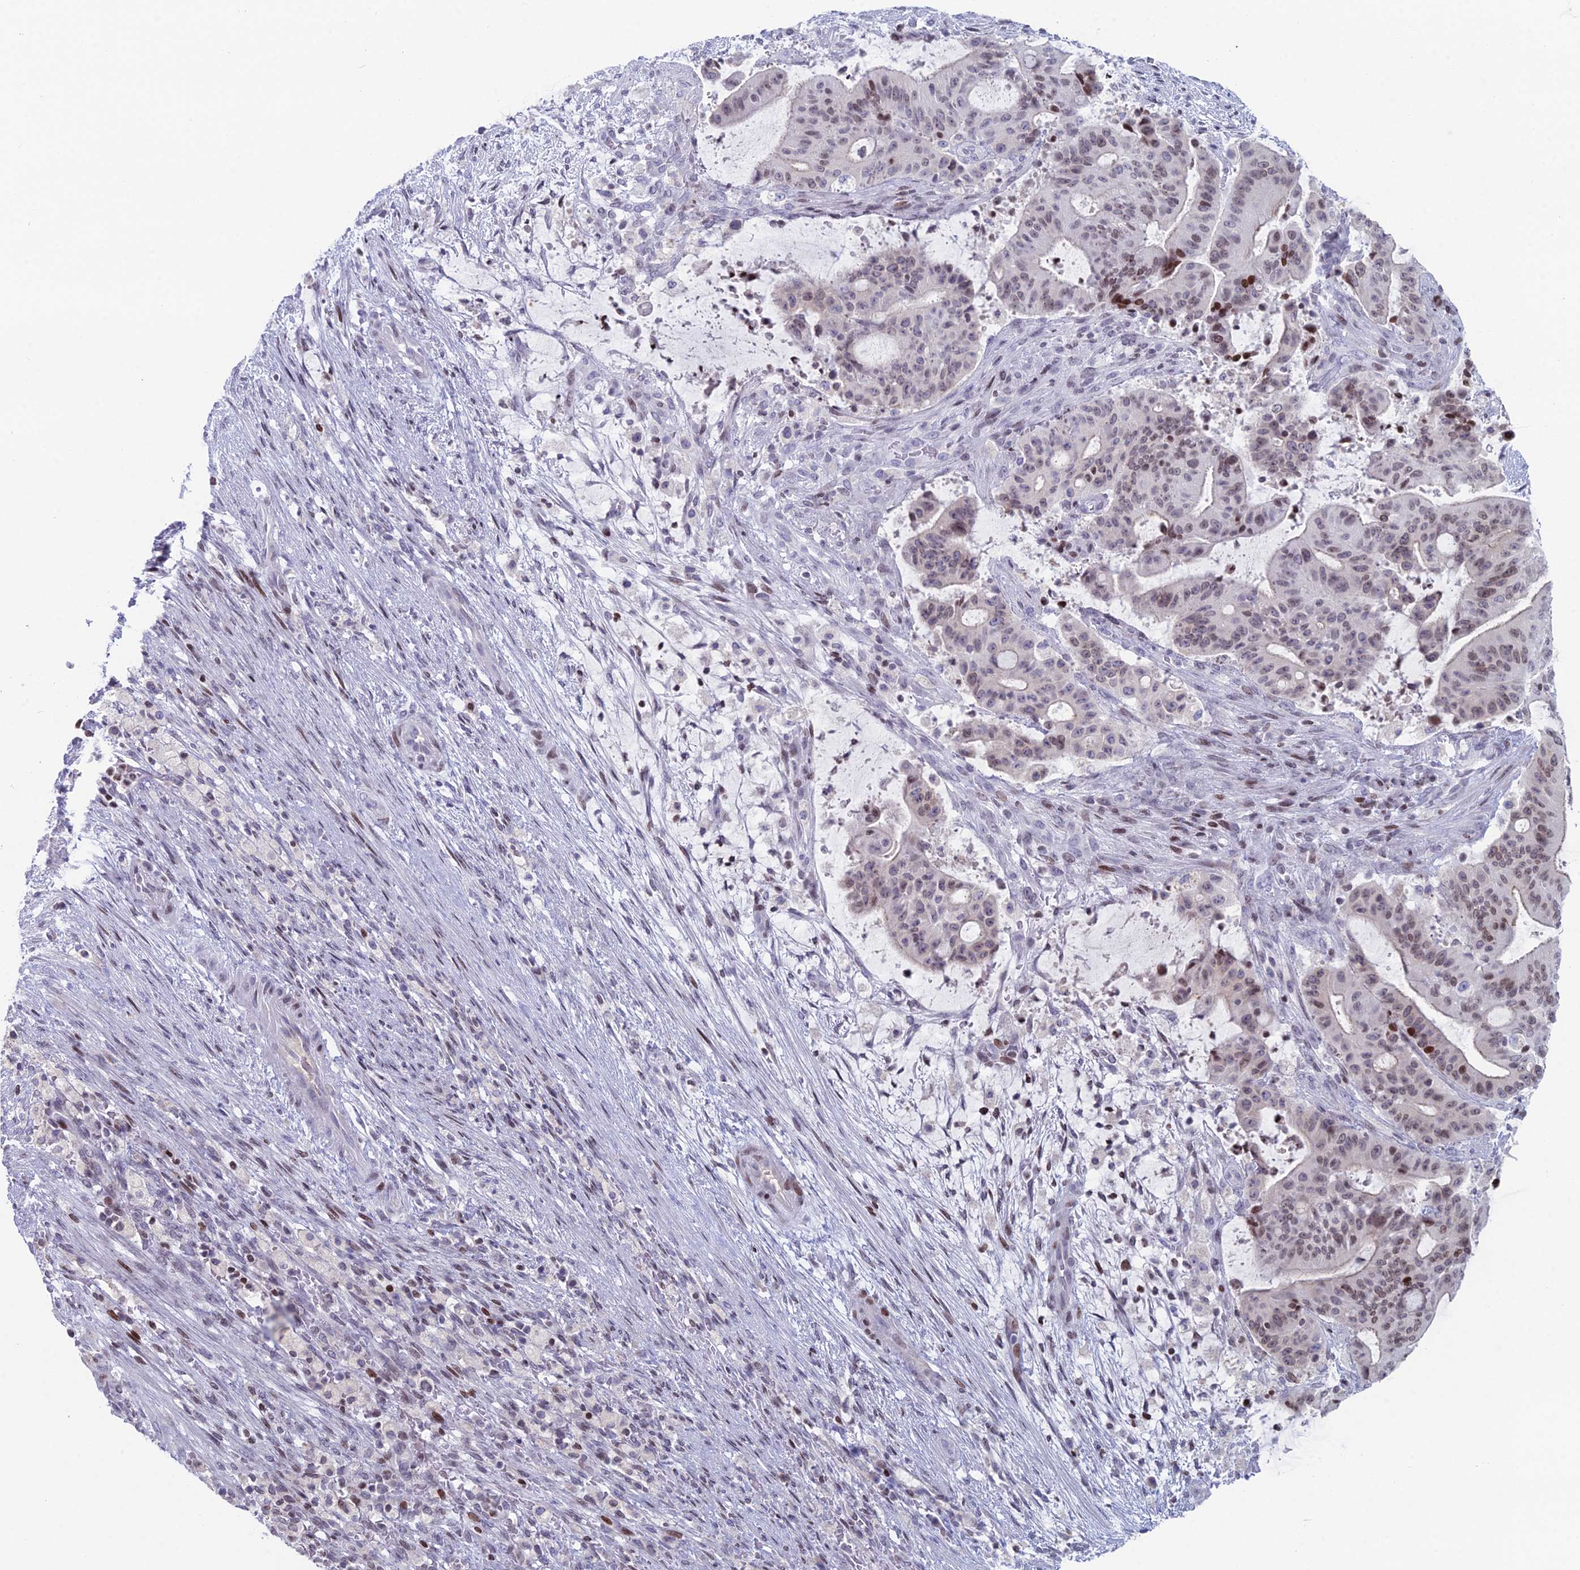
{"staining": {"intensity": "moderate", "quantity": "<25%", "location": "nuclear"}, "tissue": "liver cancer", "cell_type": "Tumor cells", "image_type": "cancer", "snomed": [{"axis": "morphology", "description": "Normal tissue, NOS"}, {"axis": "morphology", "description": "Cholangiocarcinoma"}, {"axis": "topography", "description": "Liver"}, {"axis": "topography", "description": "Peripheral nerve tissue"}], "caption": "Protein analysis of liver cancer tissue displays moderate nuclear expression in about <25% of tumor cells.", "gene": "CERS6", "patient": {"sex": "female", "age": 73}}